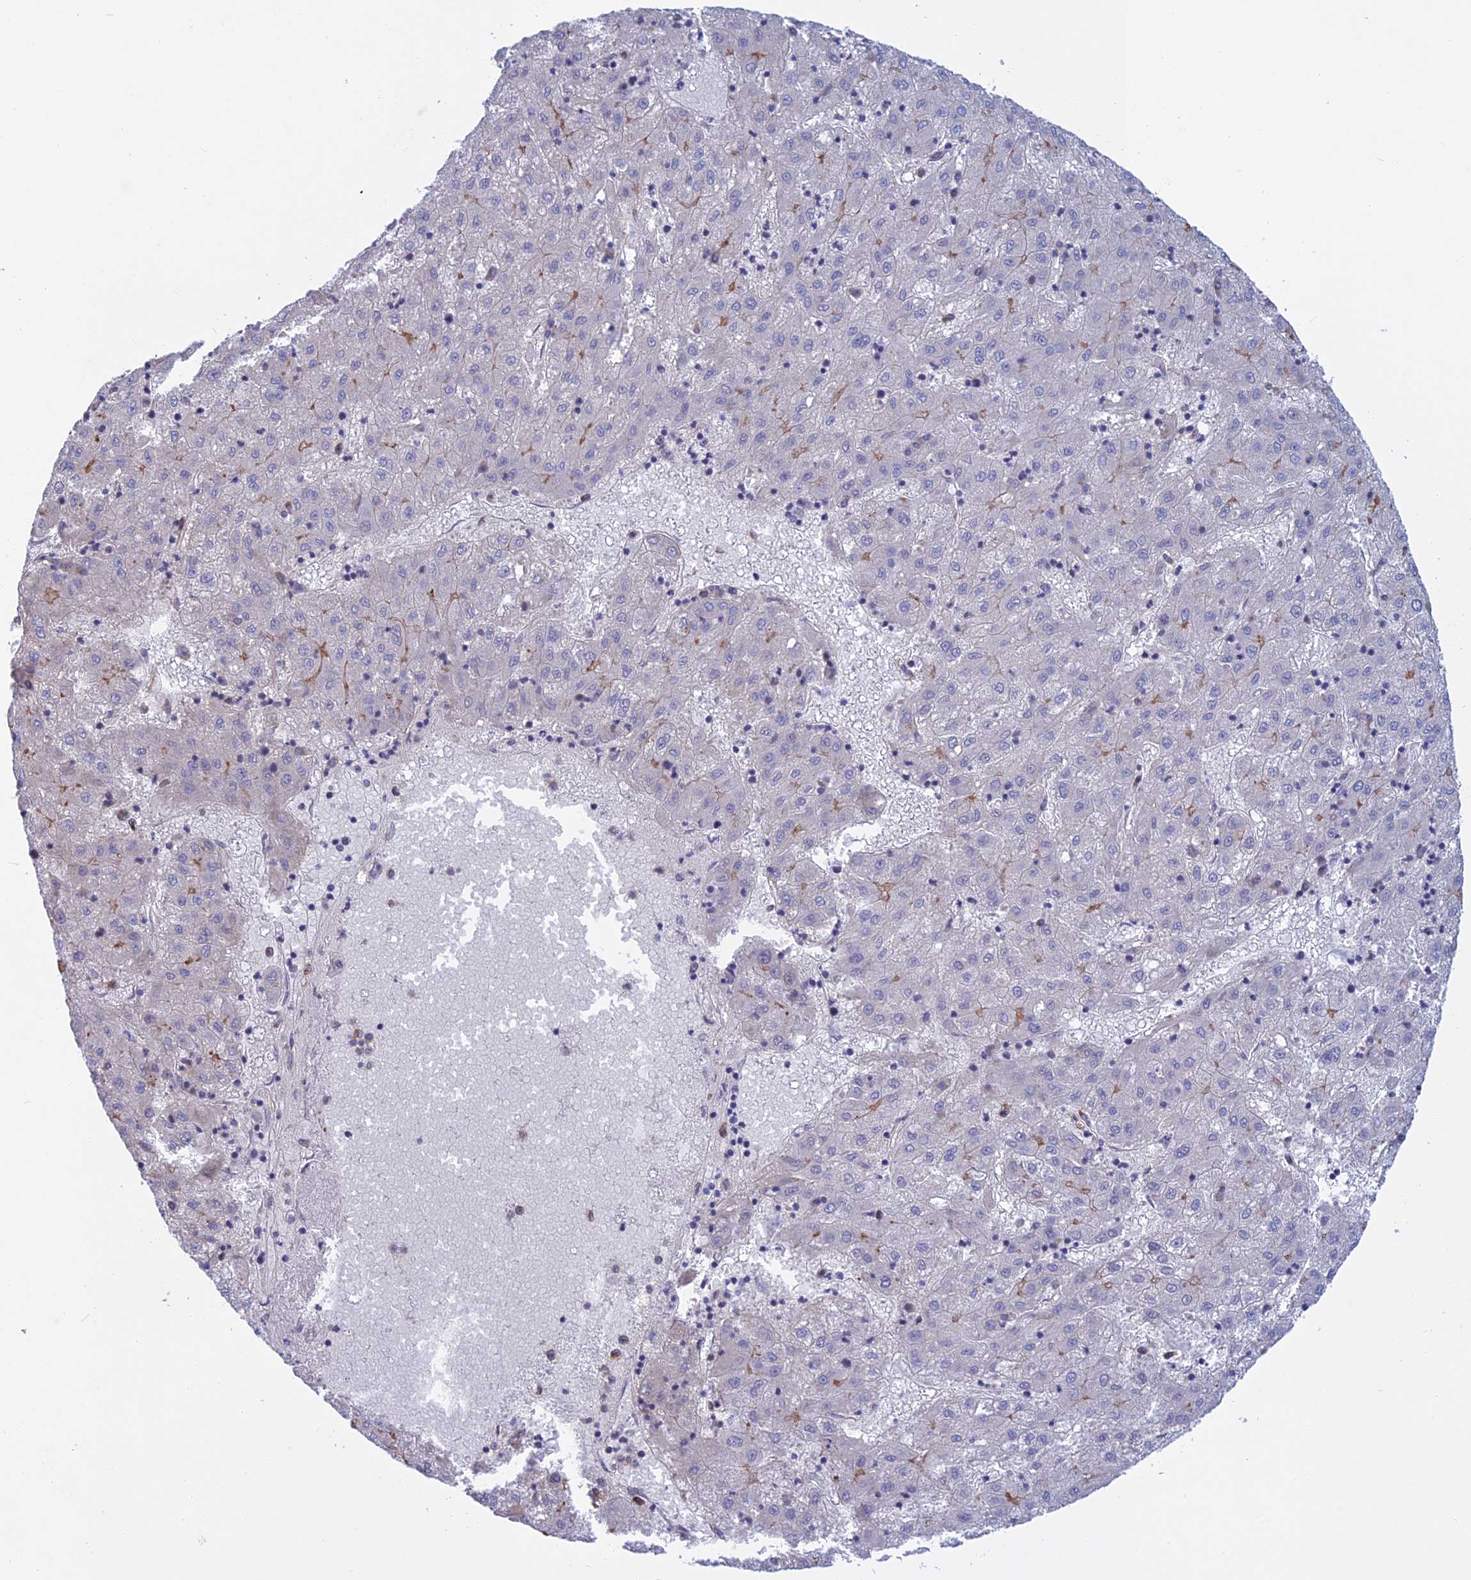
{"staining": {"intensity": "negative", "quantity": "none", "location": "none"}, "tissue": "liver cancer", "cell_type": "Tumor cells", "image_type": "cancer", "snomed": [{"axis": "morphology", "description": "Carcinoma, Hepatocellular, NOS"}, {"axis": "topography", "description": "Liver"}], "caption": "Hepatocellular carcinoma (liver) was stained to show a protein in brown. There is no significant expression in tumor cells.", "gene": "SLC2A6", "patient": {"sex": "male", "age": 72}}